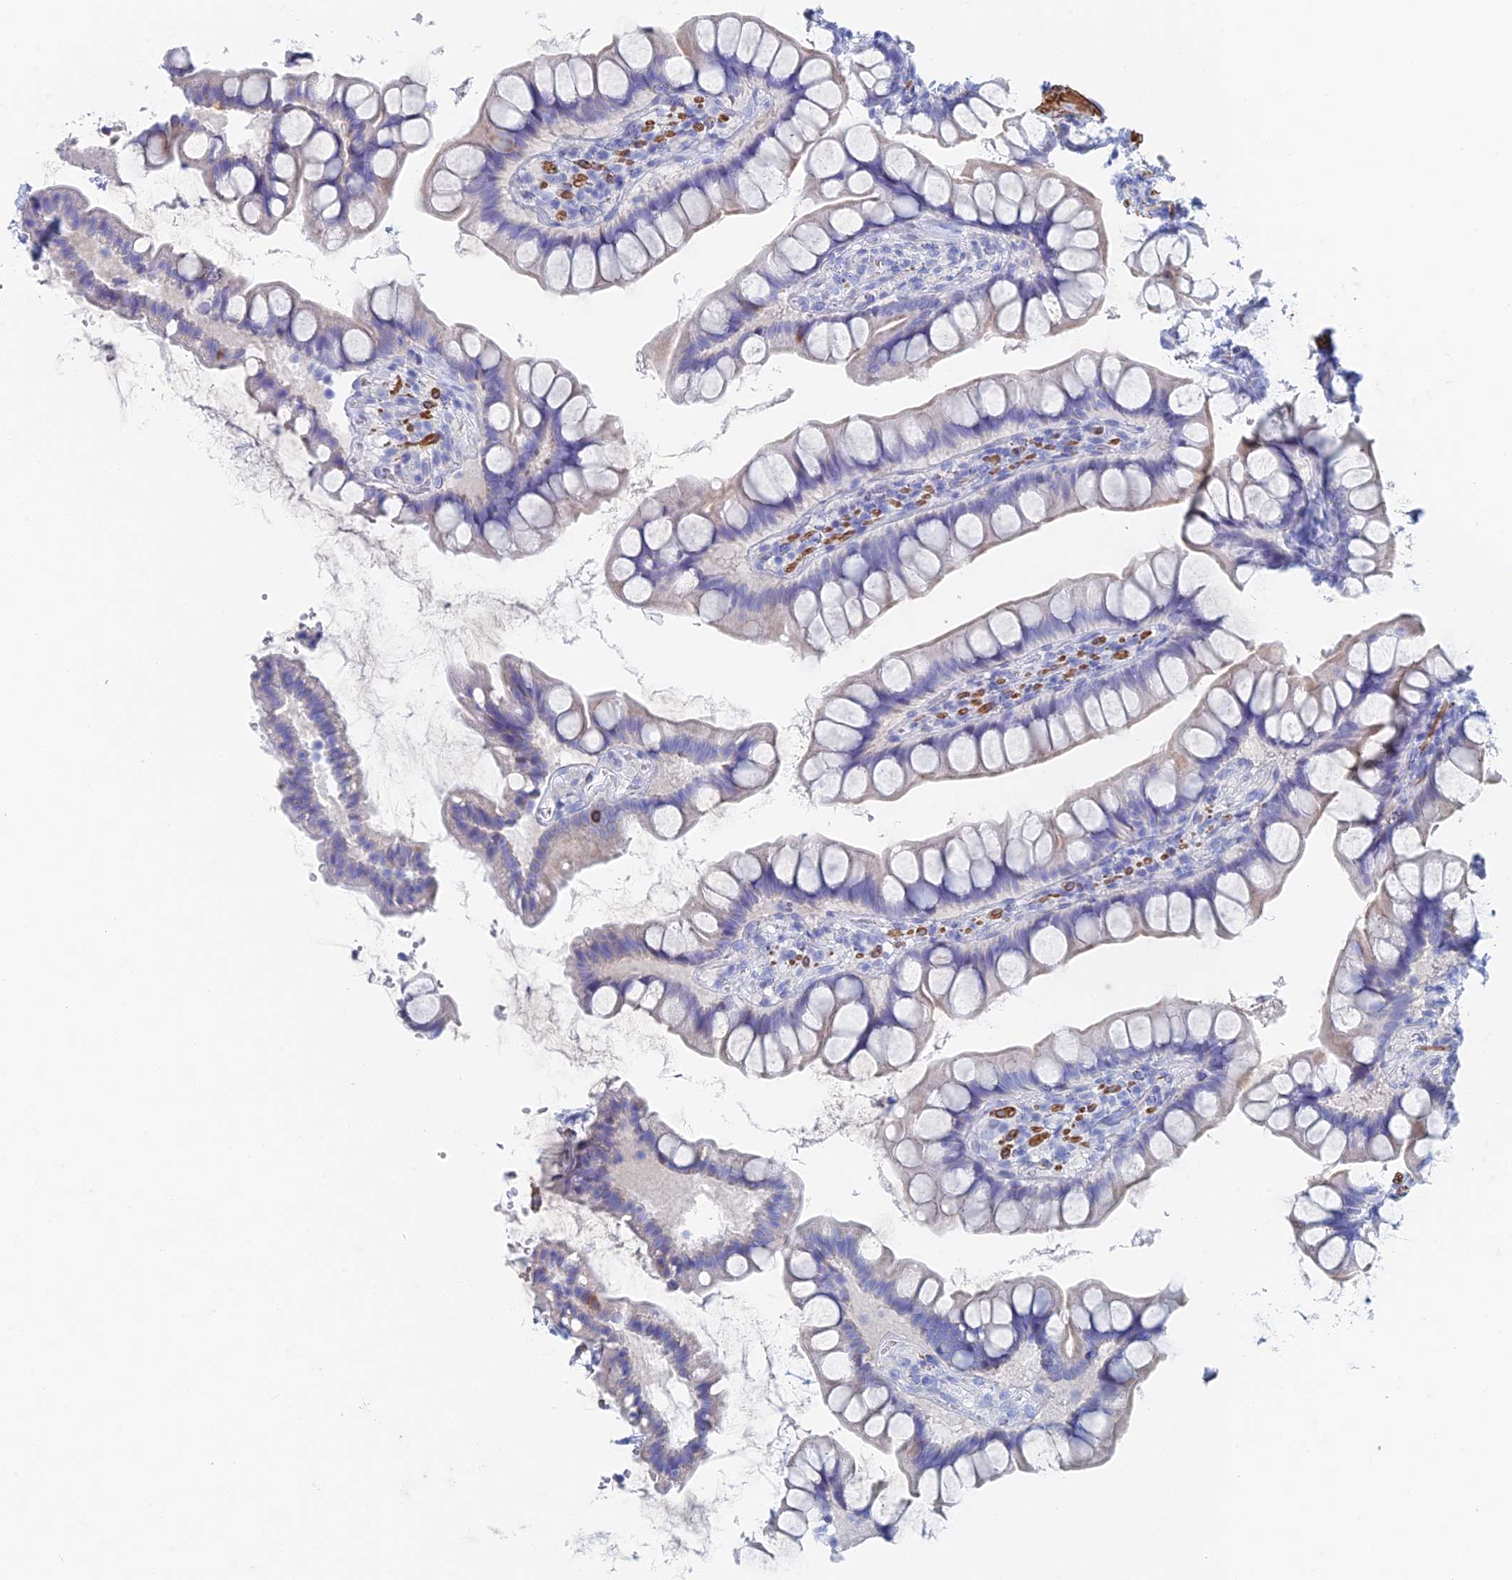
{"staining": {"intensity": "negative", "quantity": "none", "location": "none"}, "tissue": "small intestine", "cell_type": "Glandular cells", "image_type": "normal", "snomed": [{"axis": "morphology", "description": "Normal tissue, NOS"}, {"axis": "topography", "description": "Small intestine"}], "caption": "The immunohistochemistry histopathology image has no significant expression in glandular cells of small intestine.", "gene": "KCNK18", "patient": {"sex": "male", "age": 70}}